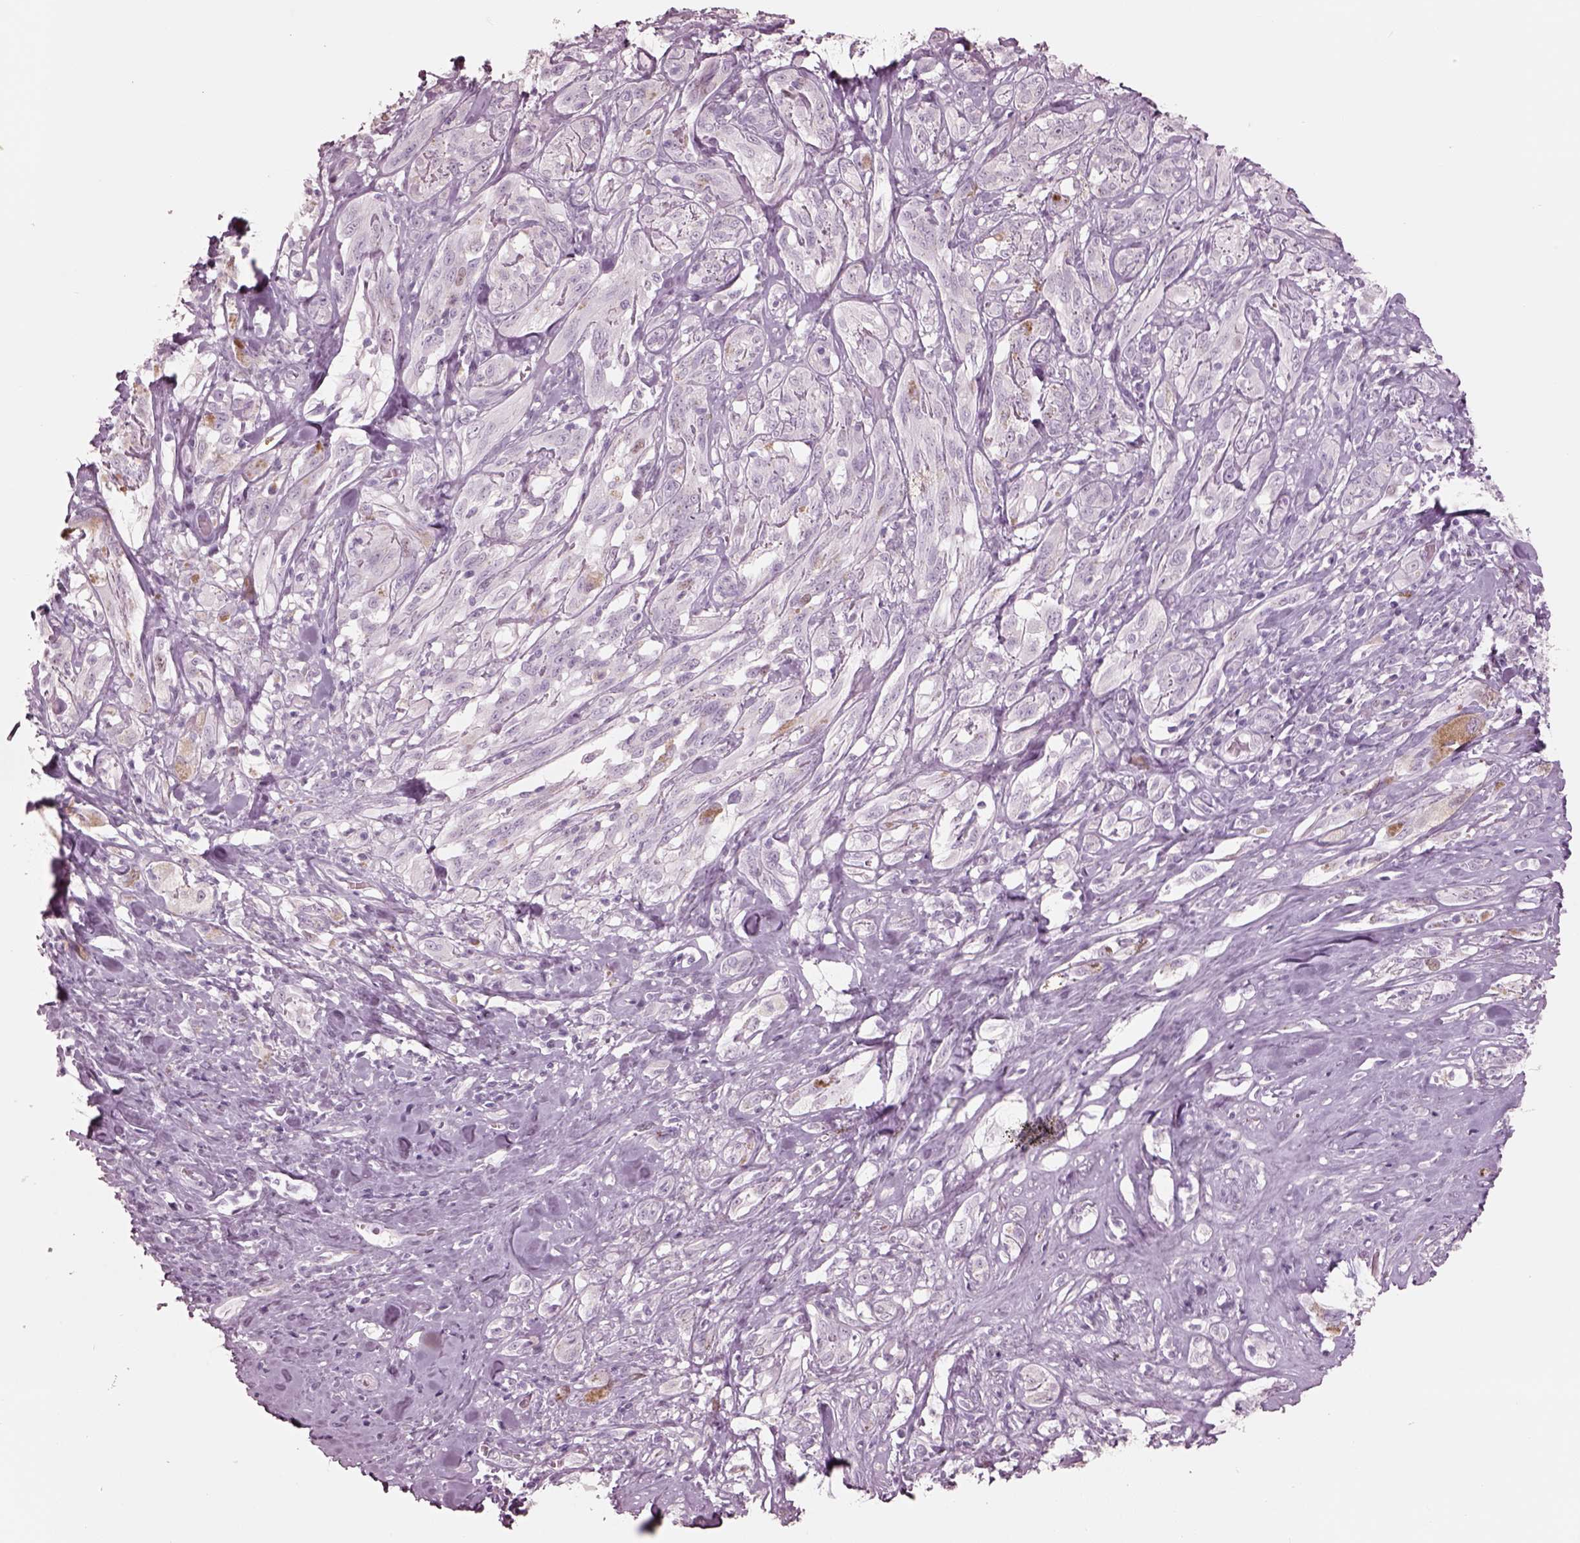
{"staining": {"intensity": "negative", "quantity": "none", "location": "none"}, "tissue": "melanoma", "cell_type": "Tumor cells", "image_type": "cancer", "snomed": [{"axis": "morphology", "description": "Malignant melanoma, NOS"}, {"axis": "topography", "description": "Skin"}], "caption": "Immunohistochemistry (IHC) of human melanoma displays no staining in tumor cells.", "gene": "KRTAP24-1", "patient": {"sex": "female", "age": 91}}